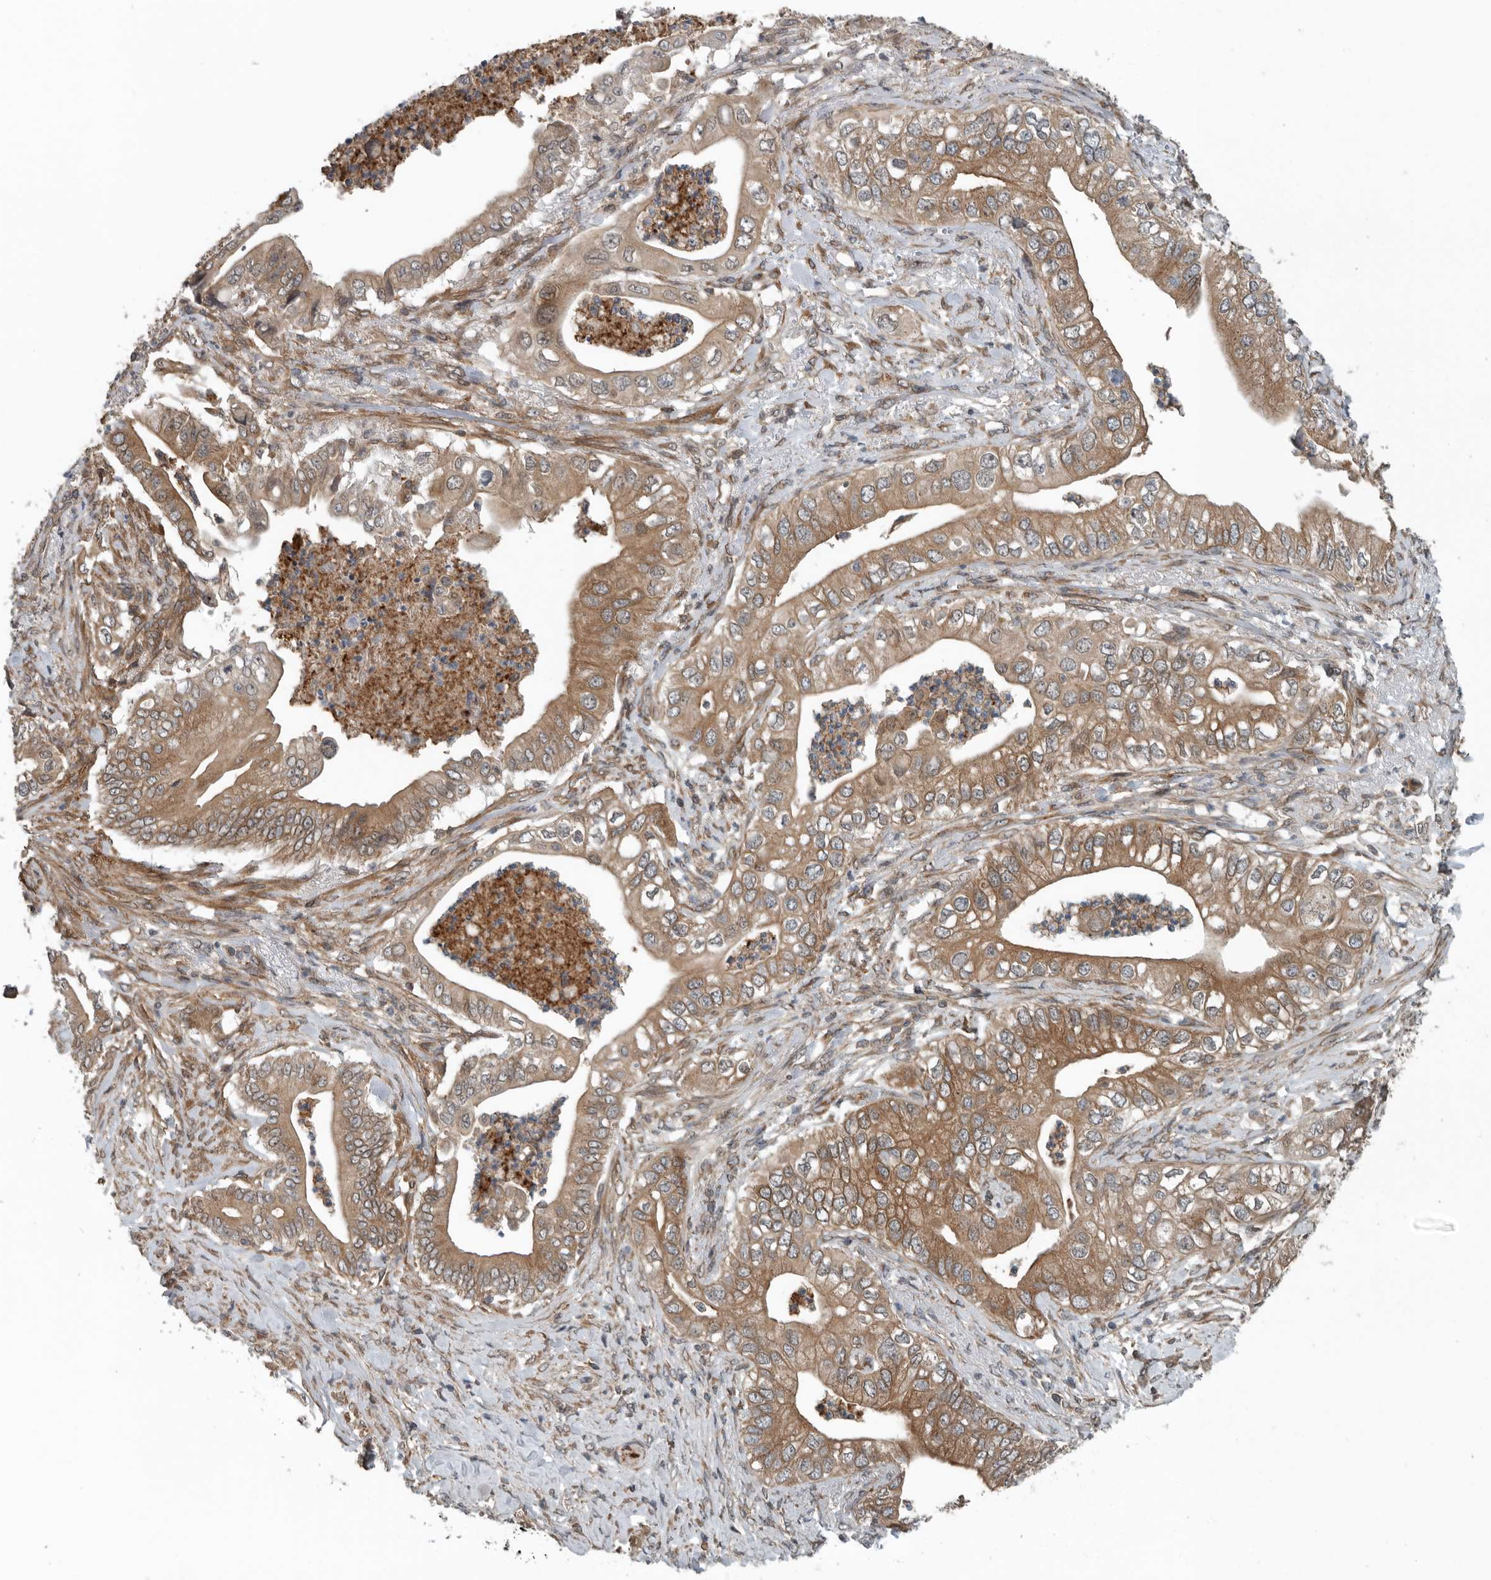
{"staining": {"intensity": "moderate", "quantity": ">75%", "location": "cytoplasmic/membranous"}, "tissue": "pancreatic cancer", "cell_type": "Tumor cells", "image_type": "cancer", "snomed": [{"axis": "morphology", "description": "Adenocarcinoma, NOS"}, {"axis": "topography", "description": "Pancreas"}], "caption": "Pancreatic cancer stained with IHC shows moderate cytoplasmic/membranous expression in about >75% of tumor cells.", "gene": "AMFR", "patient": {"sex": "female", "age": 78}}